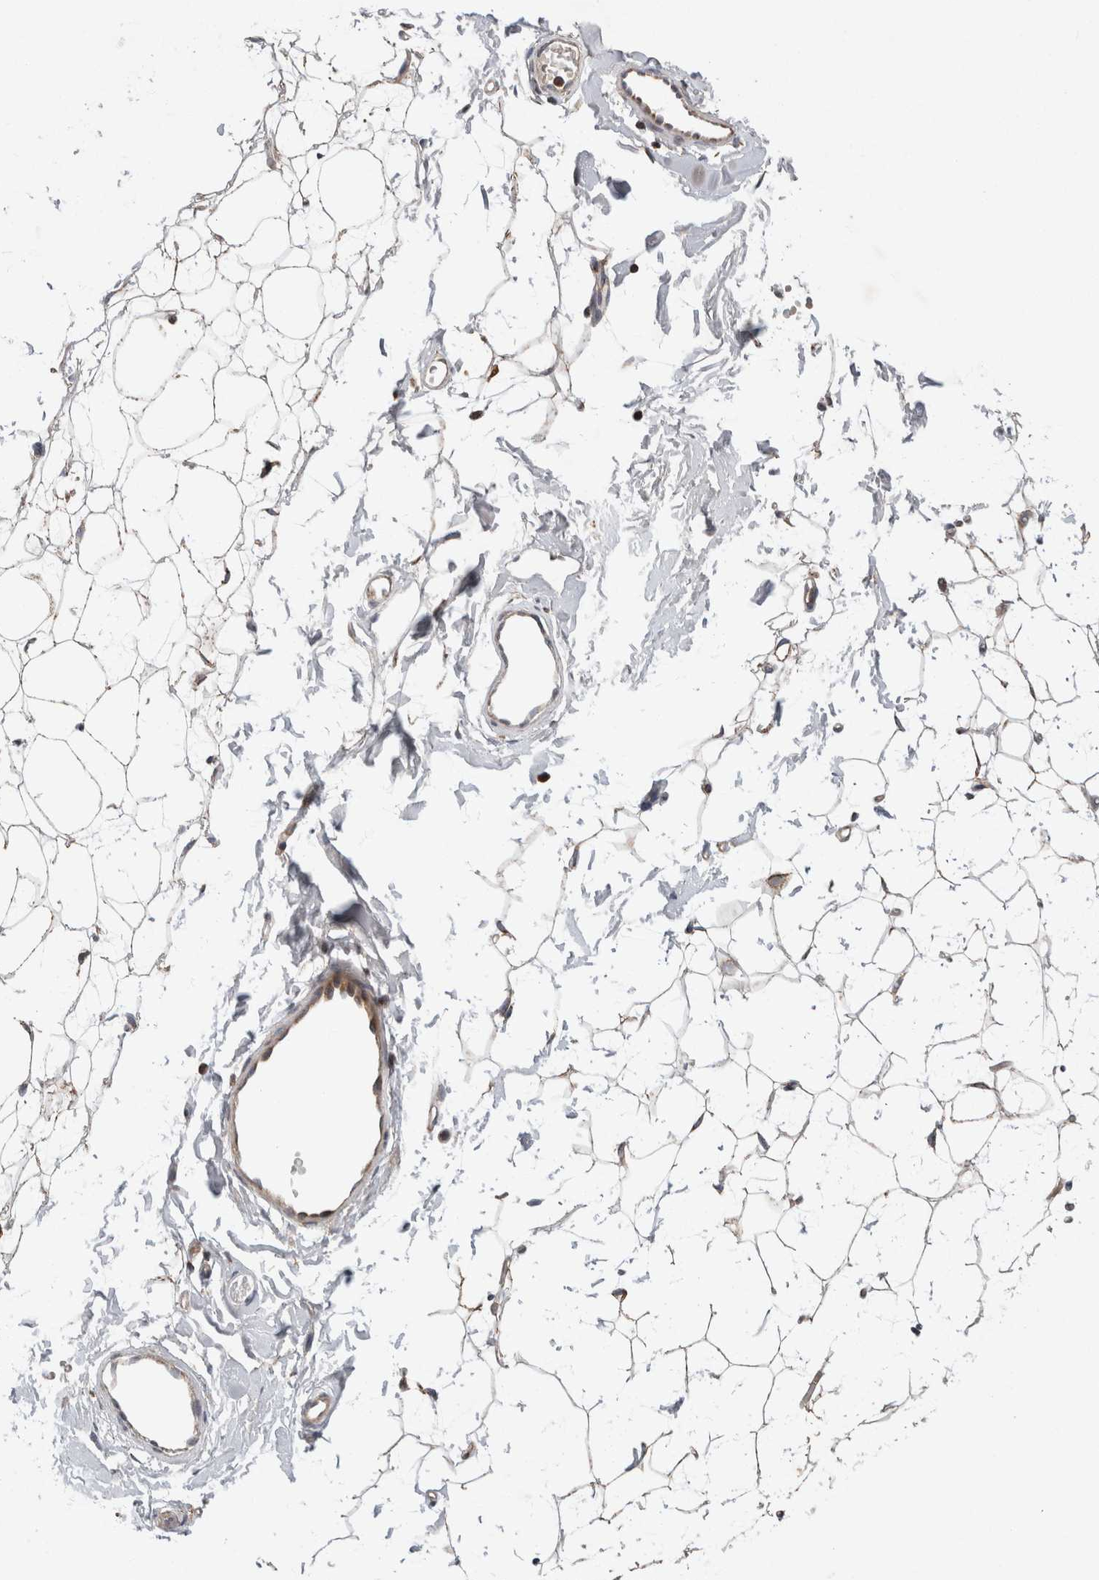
{"staining": {"intensity": "moderate", "quantity": ">75%", "location": "cytoplasmic/membranous"}, "tissue": "adipose tissue", "cell_type": "Adipocytes", "image_type": "normal", "snomed": [{"axis": "morphology", "description": "Normal tissue, NOS"}, {"axis": "topography", "description": "Breast"}], "caption": "Immunohistochemistry of normal adipose tissue exhibits medium levels of moderate cytoplasmic/membranous positivity in approximately >75% of adipocytes. (Brightfield microscopy of DAB IHC at high magnification).", "gene": "KIF21B", "patient": {"sex": "female", "age": 23}}